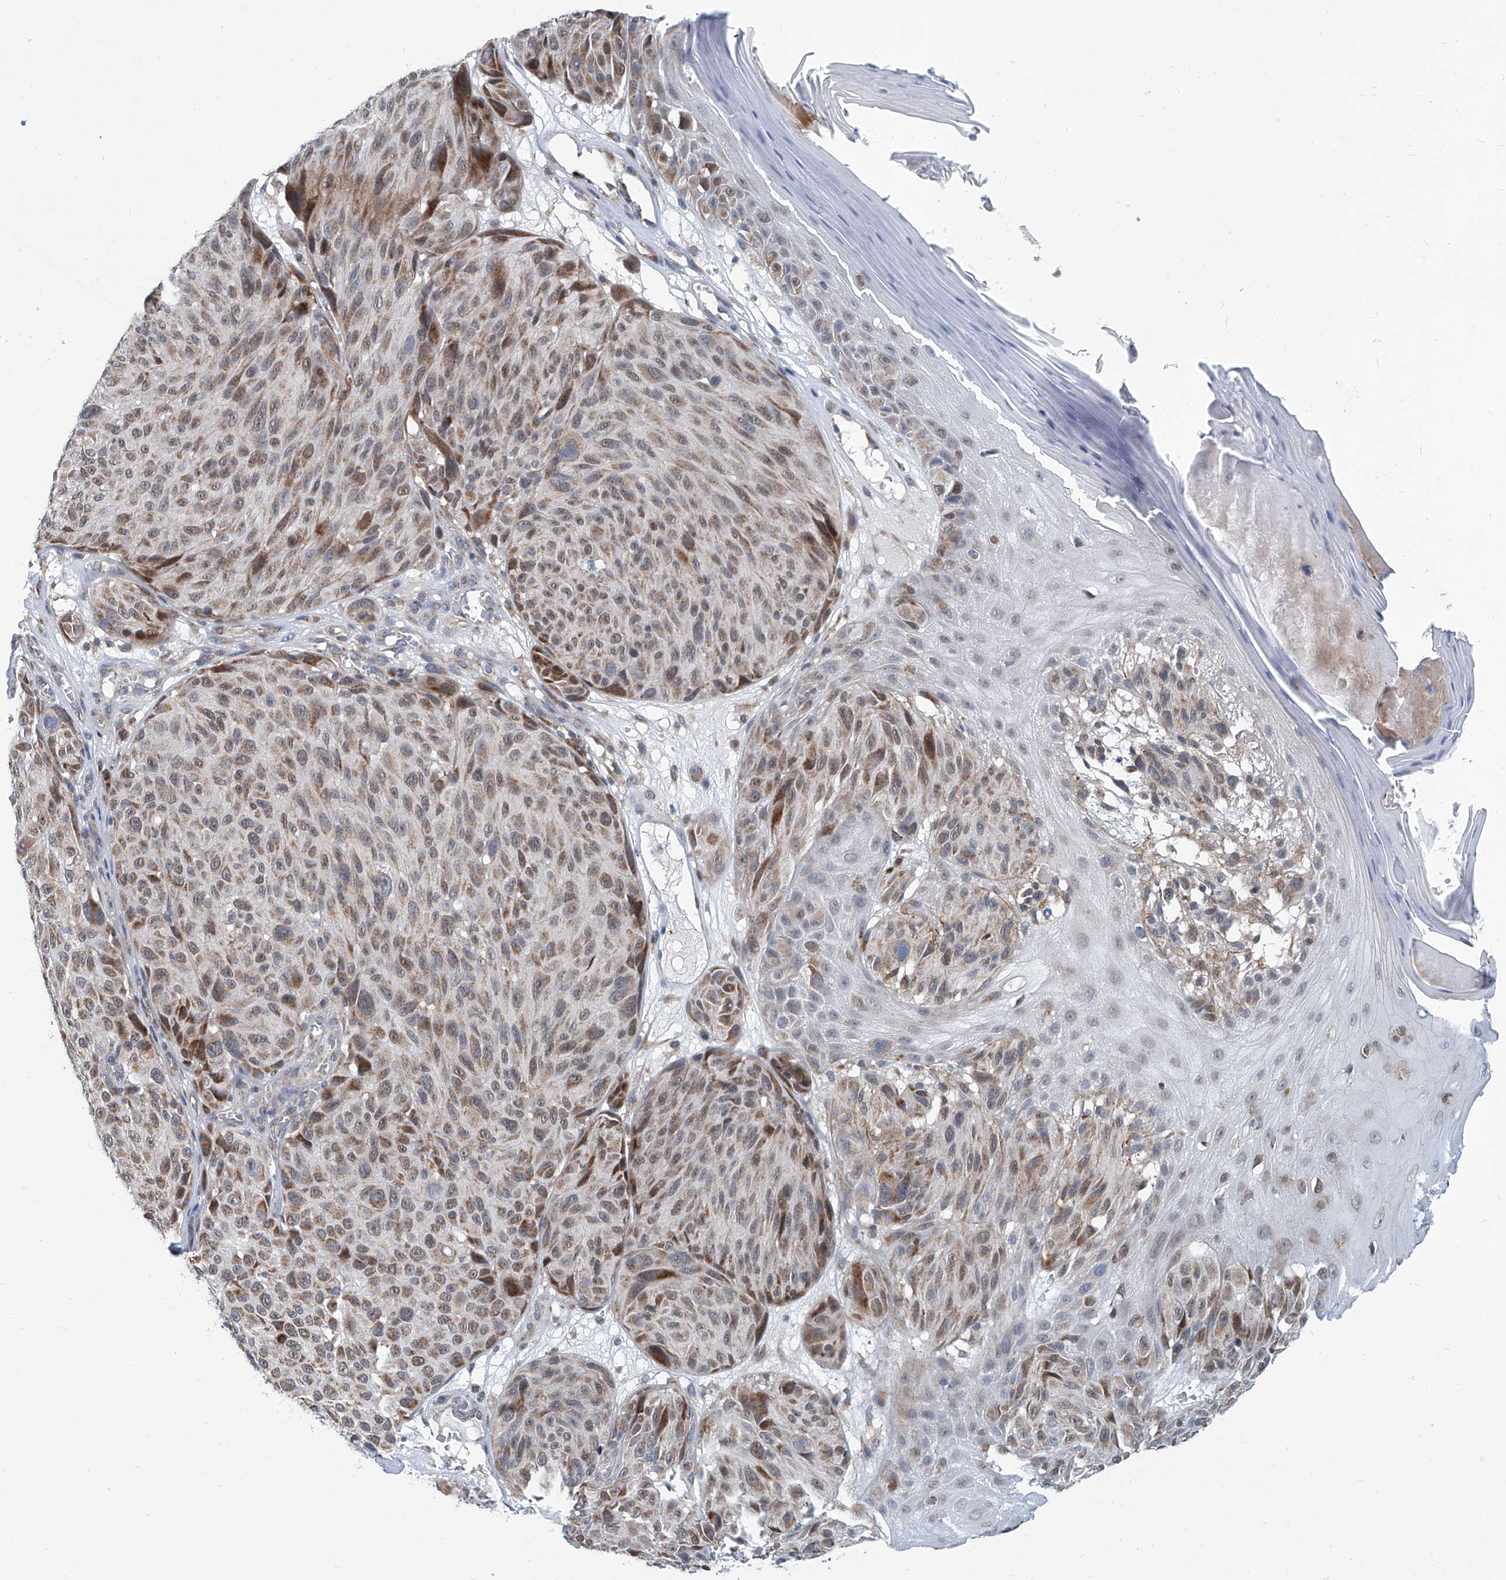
{"staining": {"intensity": "moderate", "quantity": ">75%", "location": "cytoplasmic/membranous"}, "tissue": "melanoma", "cell_type": "Tumor cells", "image_type": "cancer", "snomed": [{"axis": "morphology", "description": "Malignant melanoma, NOS"}, {"axis": "topography", "description": "Skin"}], "caption": "Human malignant melanoma stained for a protein (brown) reveals moderate cytoplasmic/membranous positive expression in approximately >75% of tumor cells.", "gene": "USP48", "patient": {"sex": "male", "age": 83}}